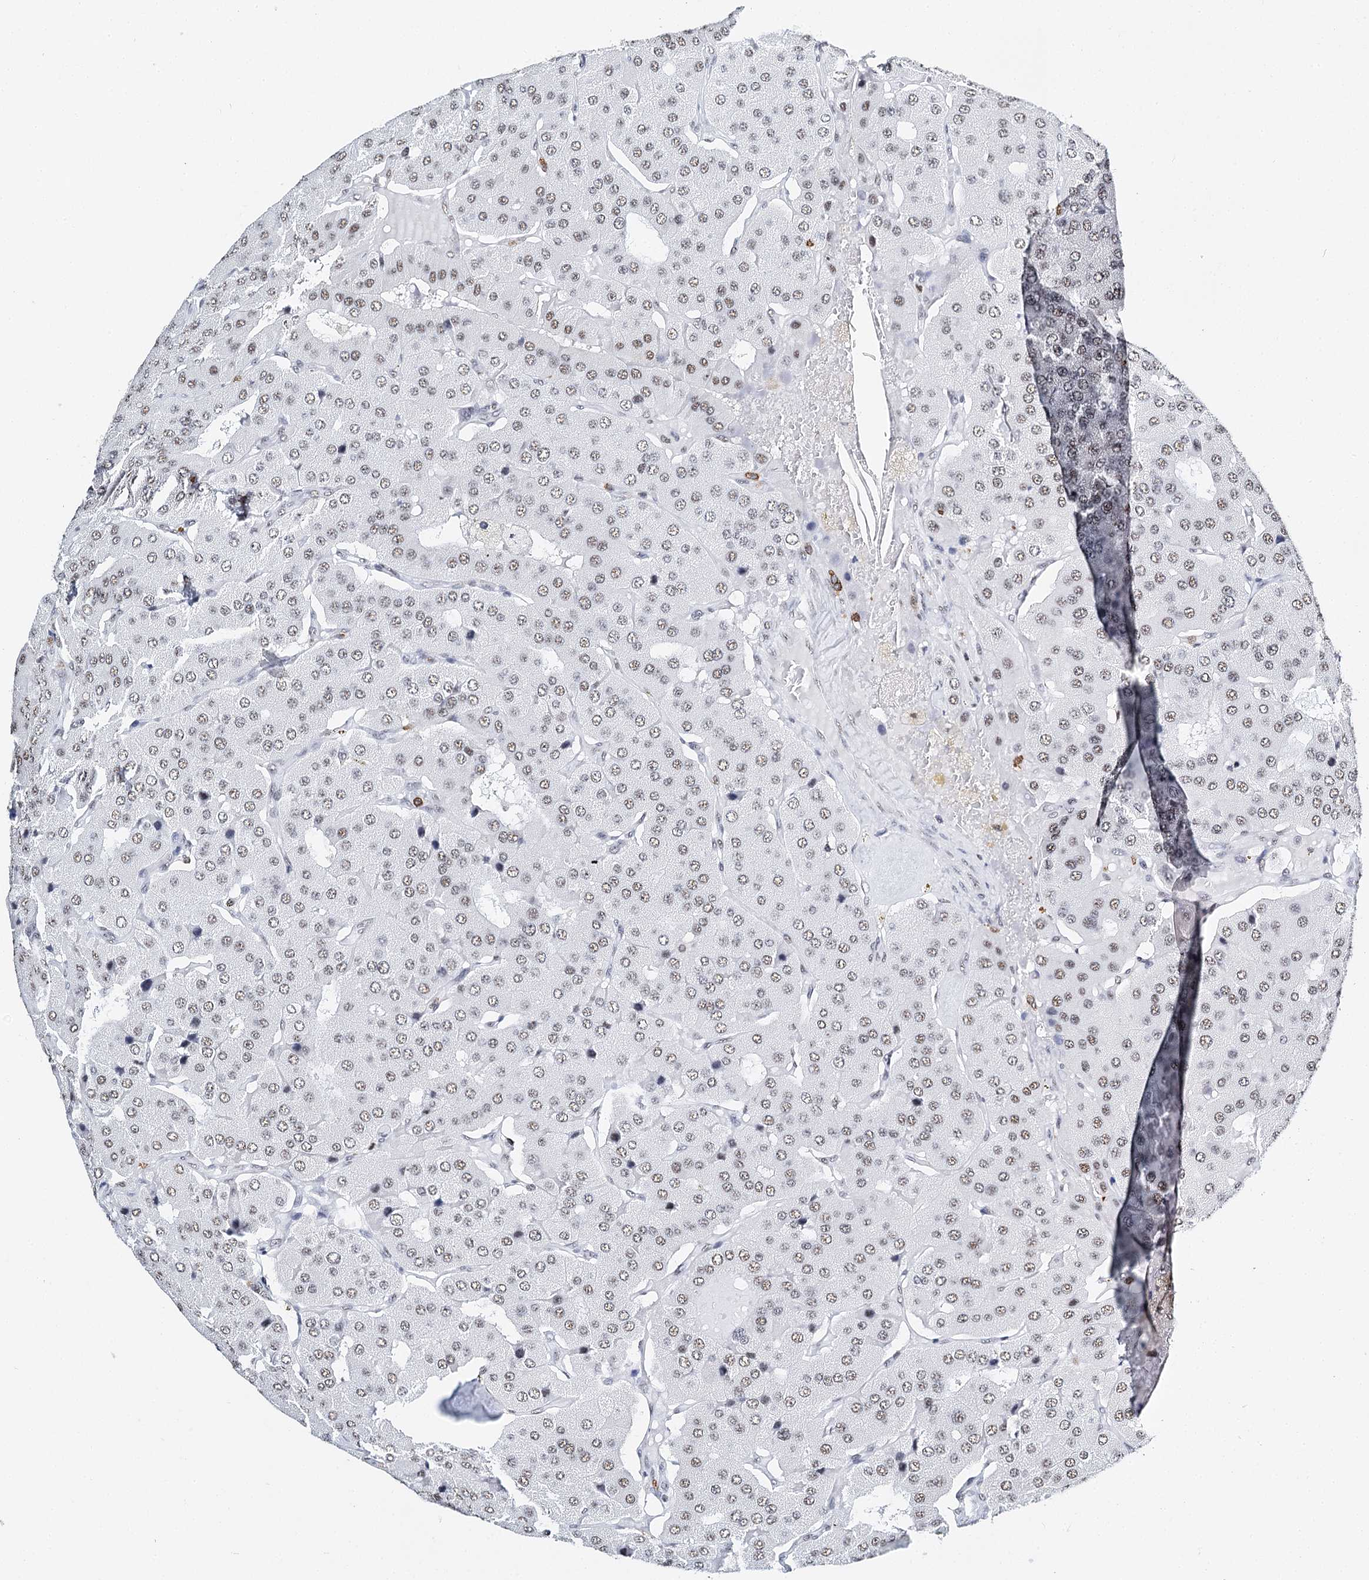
{"staining": {"intensity": "weak", "quantity": ">75%", "location": "nuclear"}, "tissue": "parathyroid gland", "cell_type": "Glandular cells", "image_type": "normal", "snomed": [{"axis": "morphology", "description": "Normal tissue, NOS"}, {"axis": "morphology", "description": "Adenoma, NOS"}, {"axis": "topography", "description": "Parathyroid gland"}], "caption": "Immunohistochemistry (IHC) micrograph of benign parathyroid gland: parathyroid gland stained using IHC reveals low levels of weak protein expression localized specifically in the nuclear of glandular cells, appearing as a nuclear brown color.", "gene": "BARD1", "patient": {"sex": "female", "age": 86}}